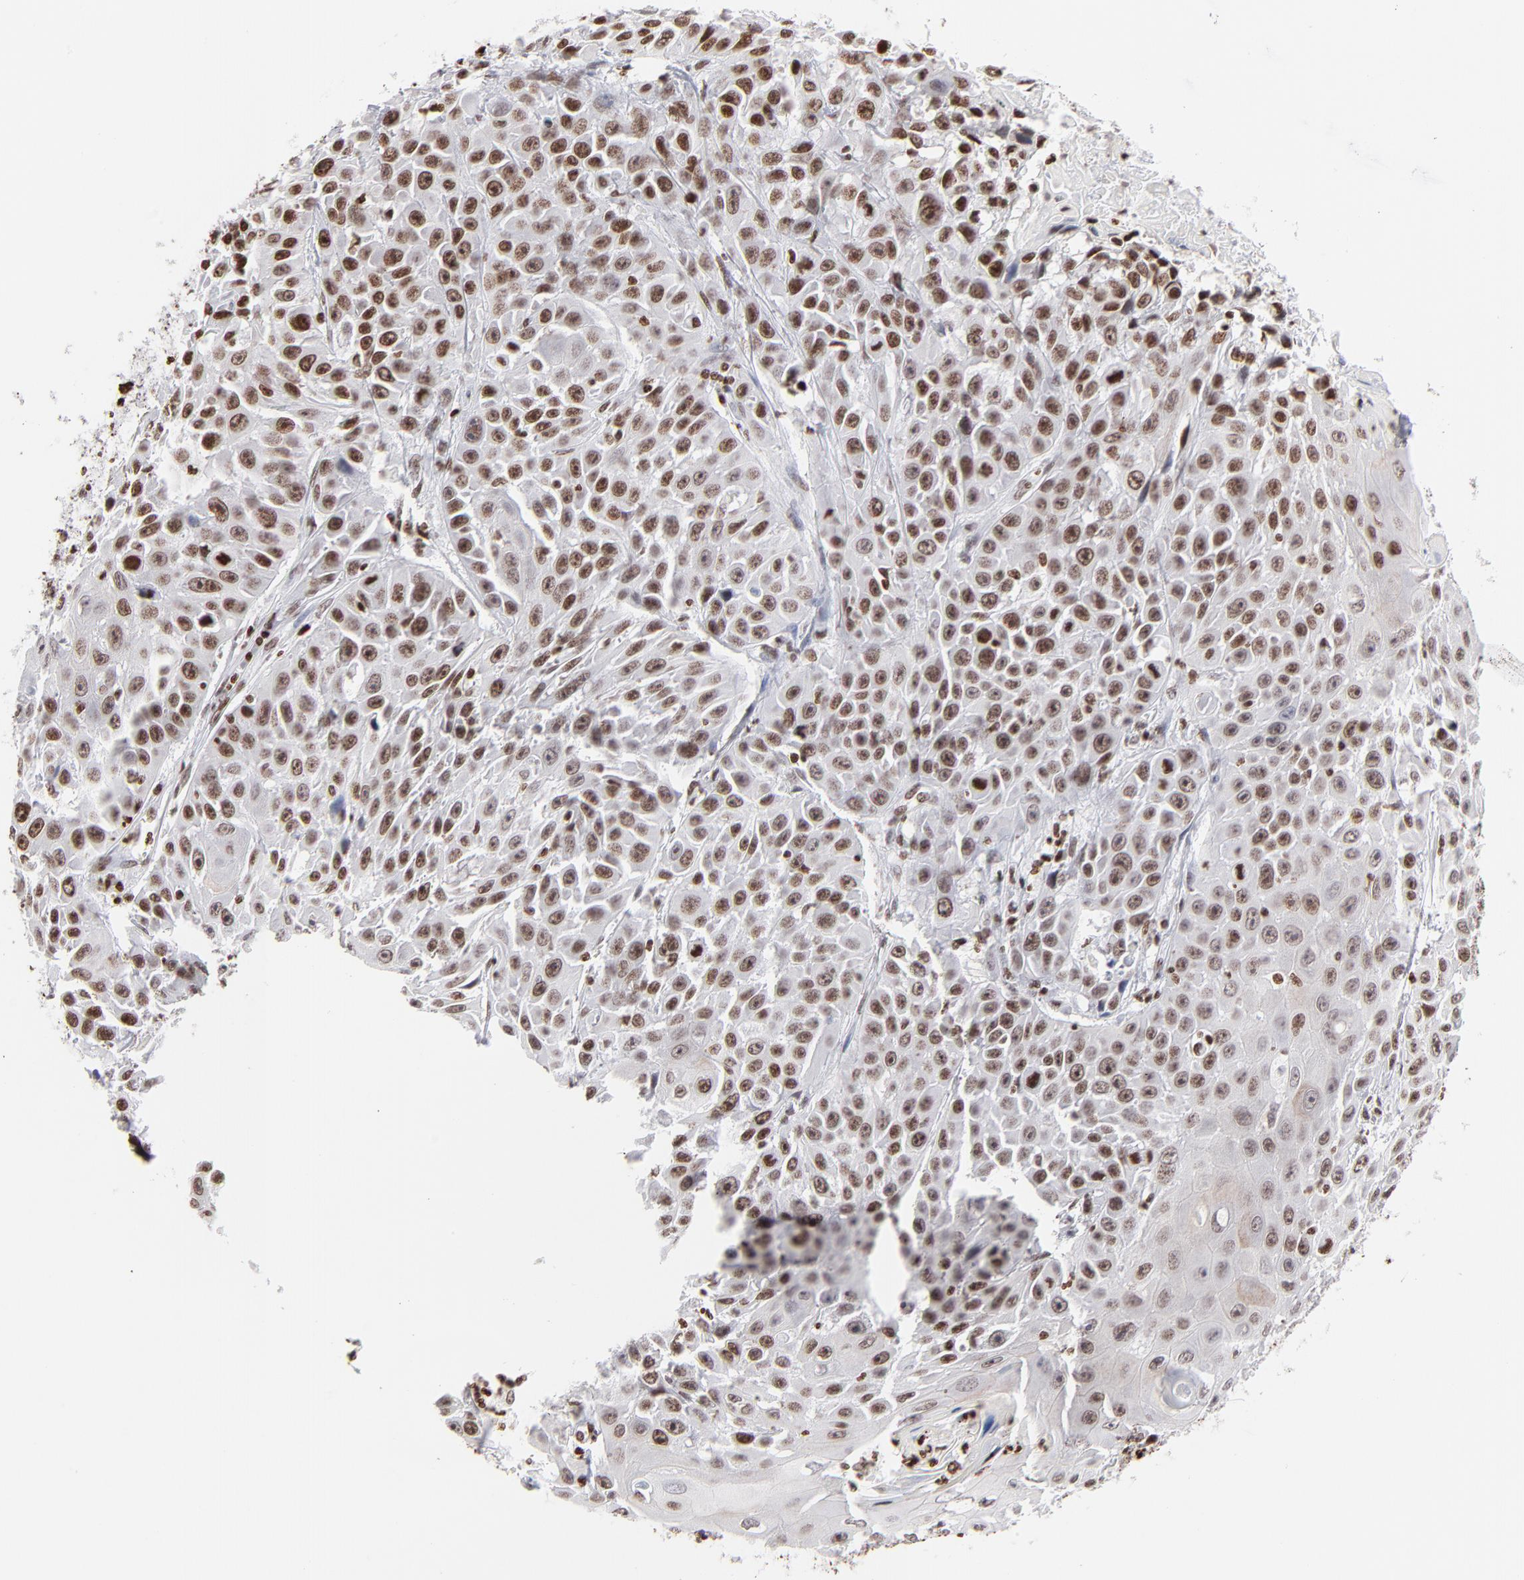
{"staining": {"intensity": "moderate", "quantity": "25%-75%", "location": "nuclear"}, "tissue": "cervical cancer", "cell_type": "Tumor cells", "image_type": "cancer", "snomed": [{"axis": "morphology", "description": "Squamous cell carcinoma, NOS"}, {"axis": "topography", "description": "Cervix"}], "caption": "Immunohistochemistry of human cervical squamous cell carcinoma reveals medium levels of moderate nuclear expression in about 25%-75% of tumor cells.", "gene": "RTL4", "patient": {"sex": "female", "age": 39}}